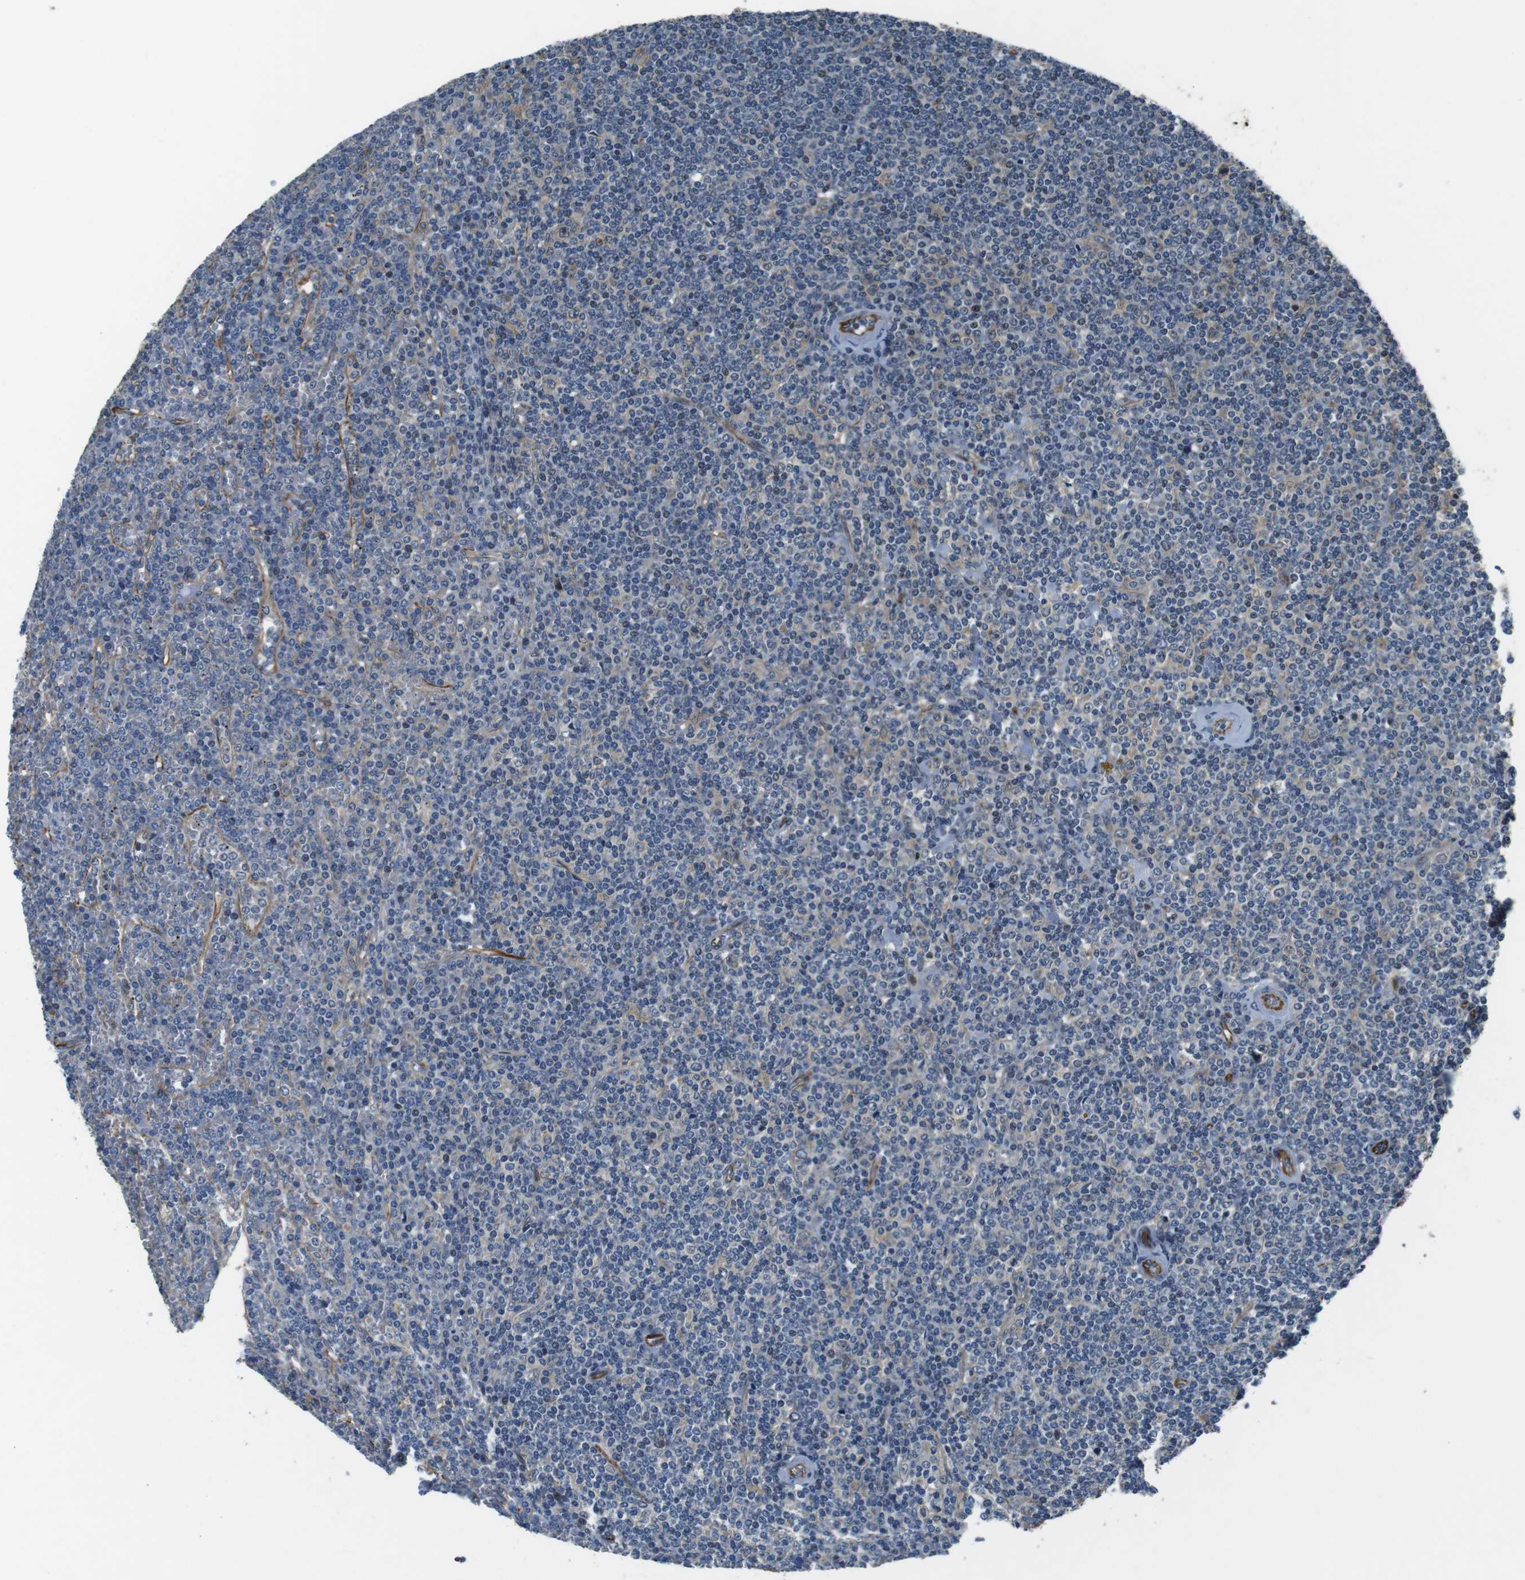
{"staining": {"intensity": "negative", "quantity": "none", "location": "none"}, "tissue": "lymphoma", "cell_type": "Tumor cells", "image_type": "cancer", "snomed": [{"axis": "morphology", "description": "Malignant lymphoma, non-Hodgkin's type, Low grade"}, {"axis": "topography", "description": "Spleen"}], "caption": "This is an immunohistochemistry (IHC) micrograph of lymphoma. There is no positivity in tumor cells.", "gene": "LRRC49", "patient": {"sex": "female", "age": 19}}